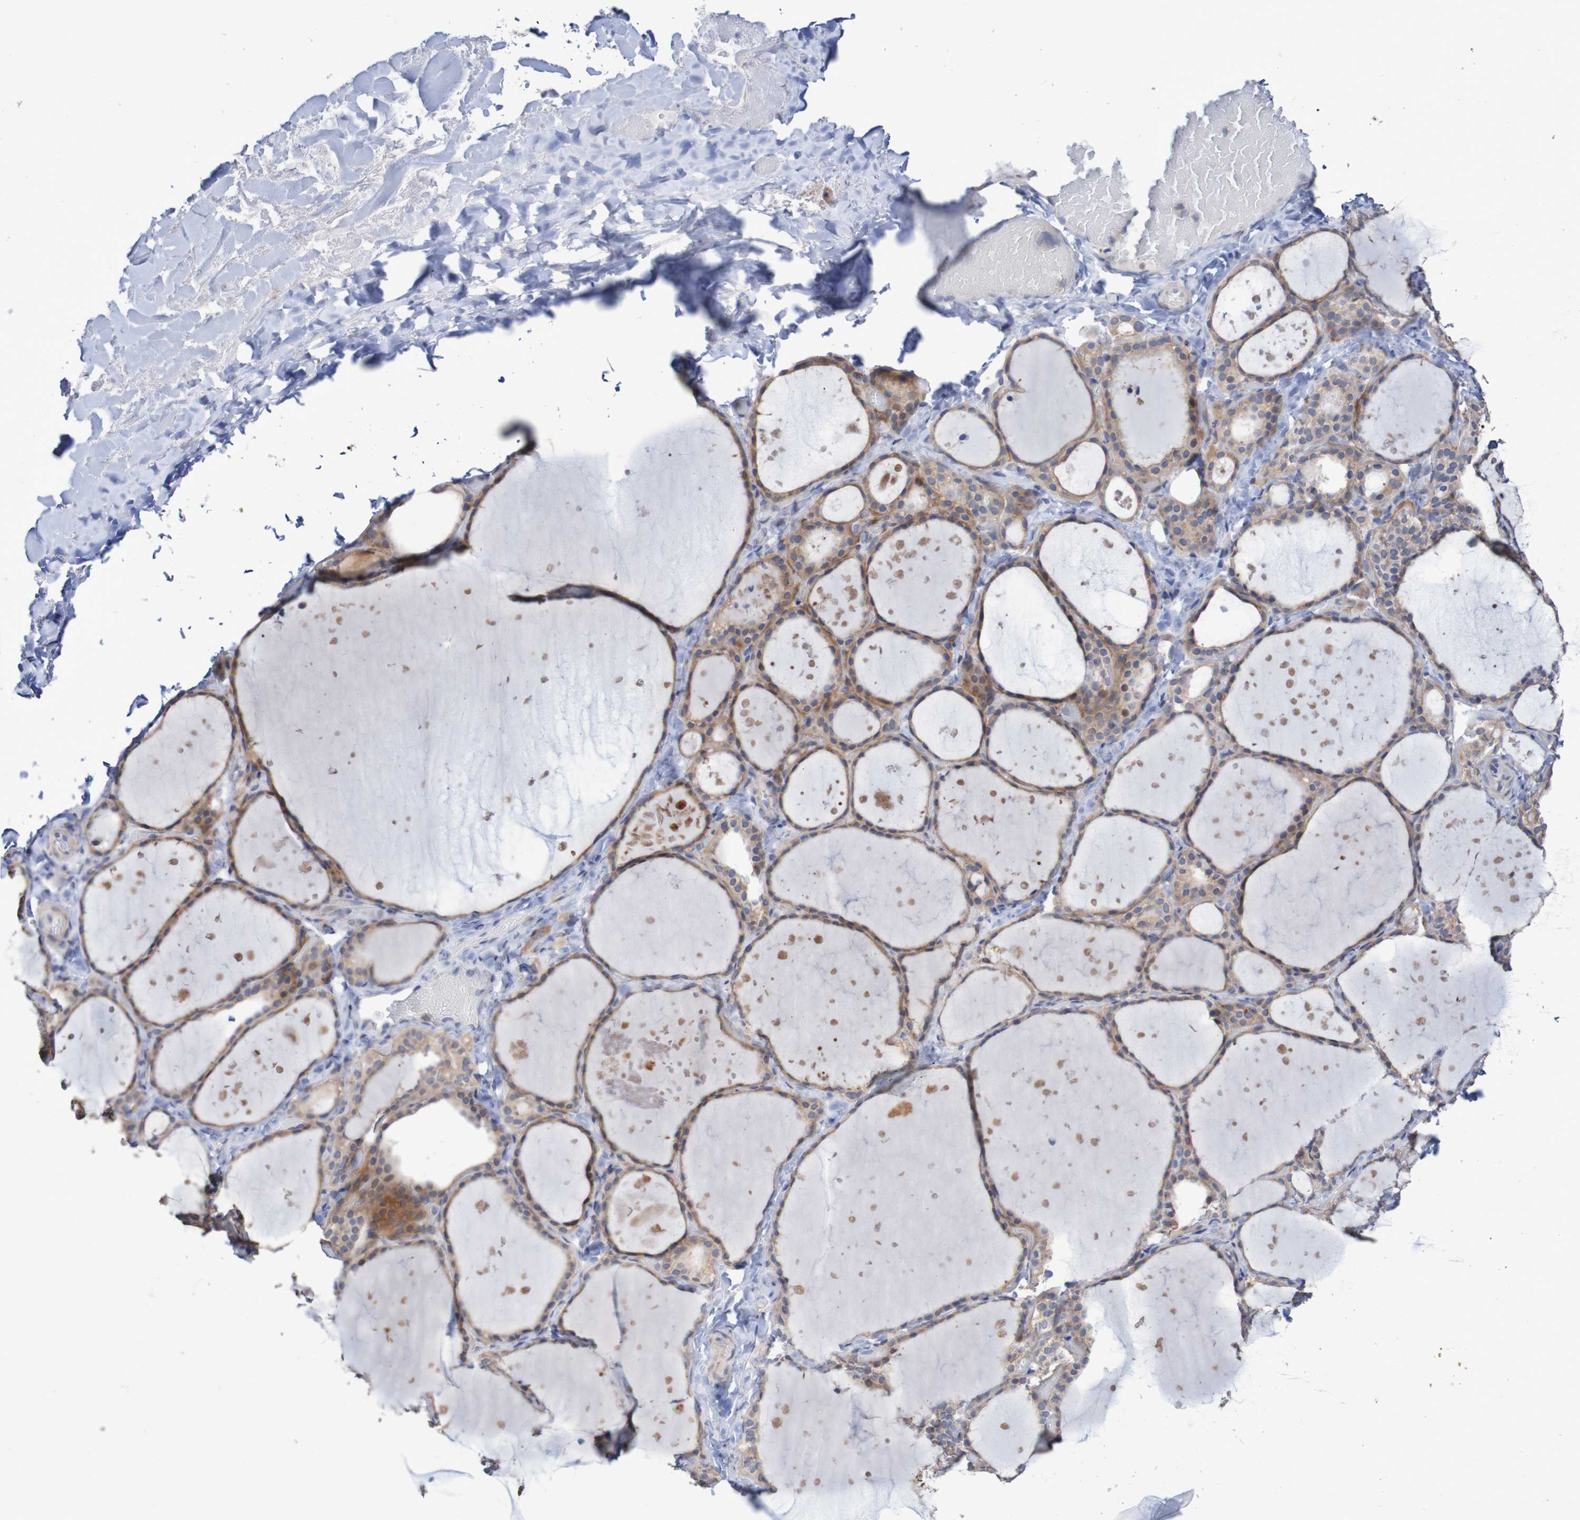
{"staining": {"intensity": "moderate", "quantity": ">75%", "location": "cytoplasmic/membranous"}, "tissue": "thyroid gland", "cell_type": "Glandular cells", "image_type": "normal", "snomed": [{"axis": "morphology", "description": "Normal tissue, NOS"}, {"axis": "topography", "description": "Thyroid gland"}], "caption": "Thyroid gland stained with DAB (3,3'-diaminobenzidine) immunohistochemistry exhibits medium levels of moderate cytoplasmic/membranous positivity in approximately >75% of glandular cells.", "gene": "C3orf18", "patient": {"sex": "female", "age": 44}}